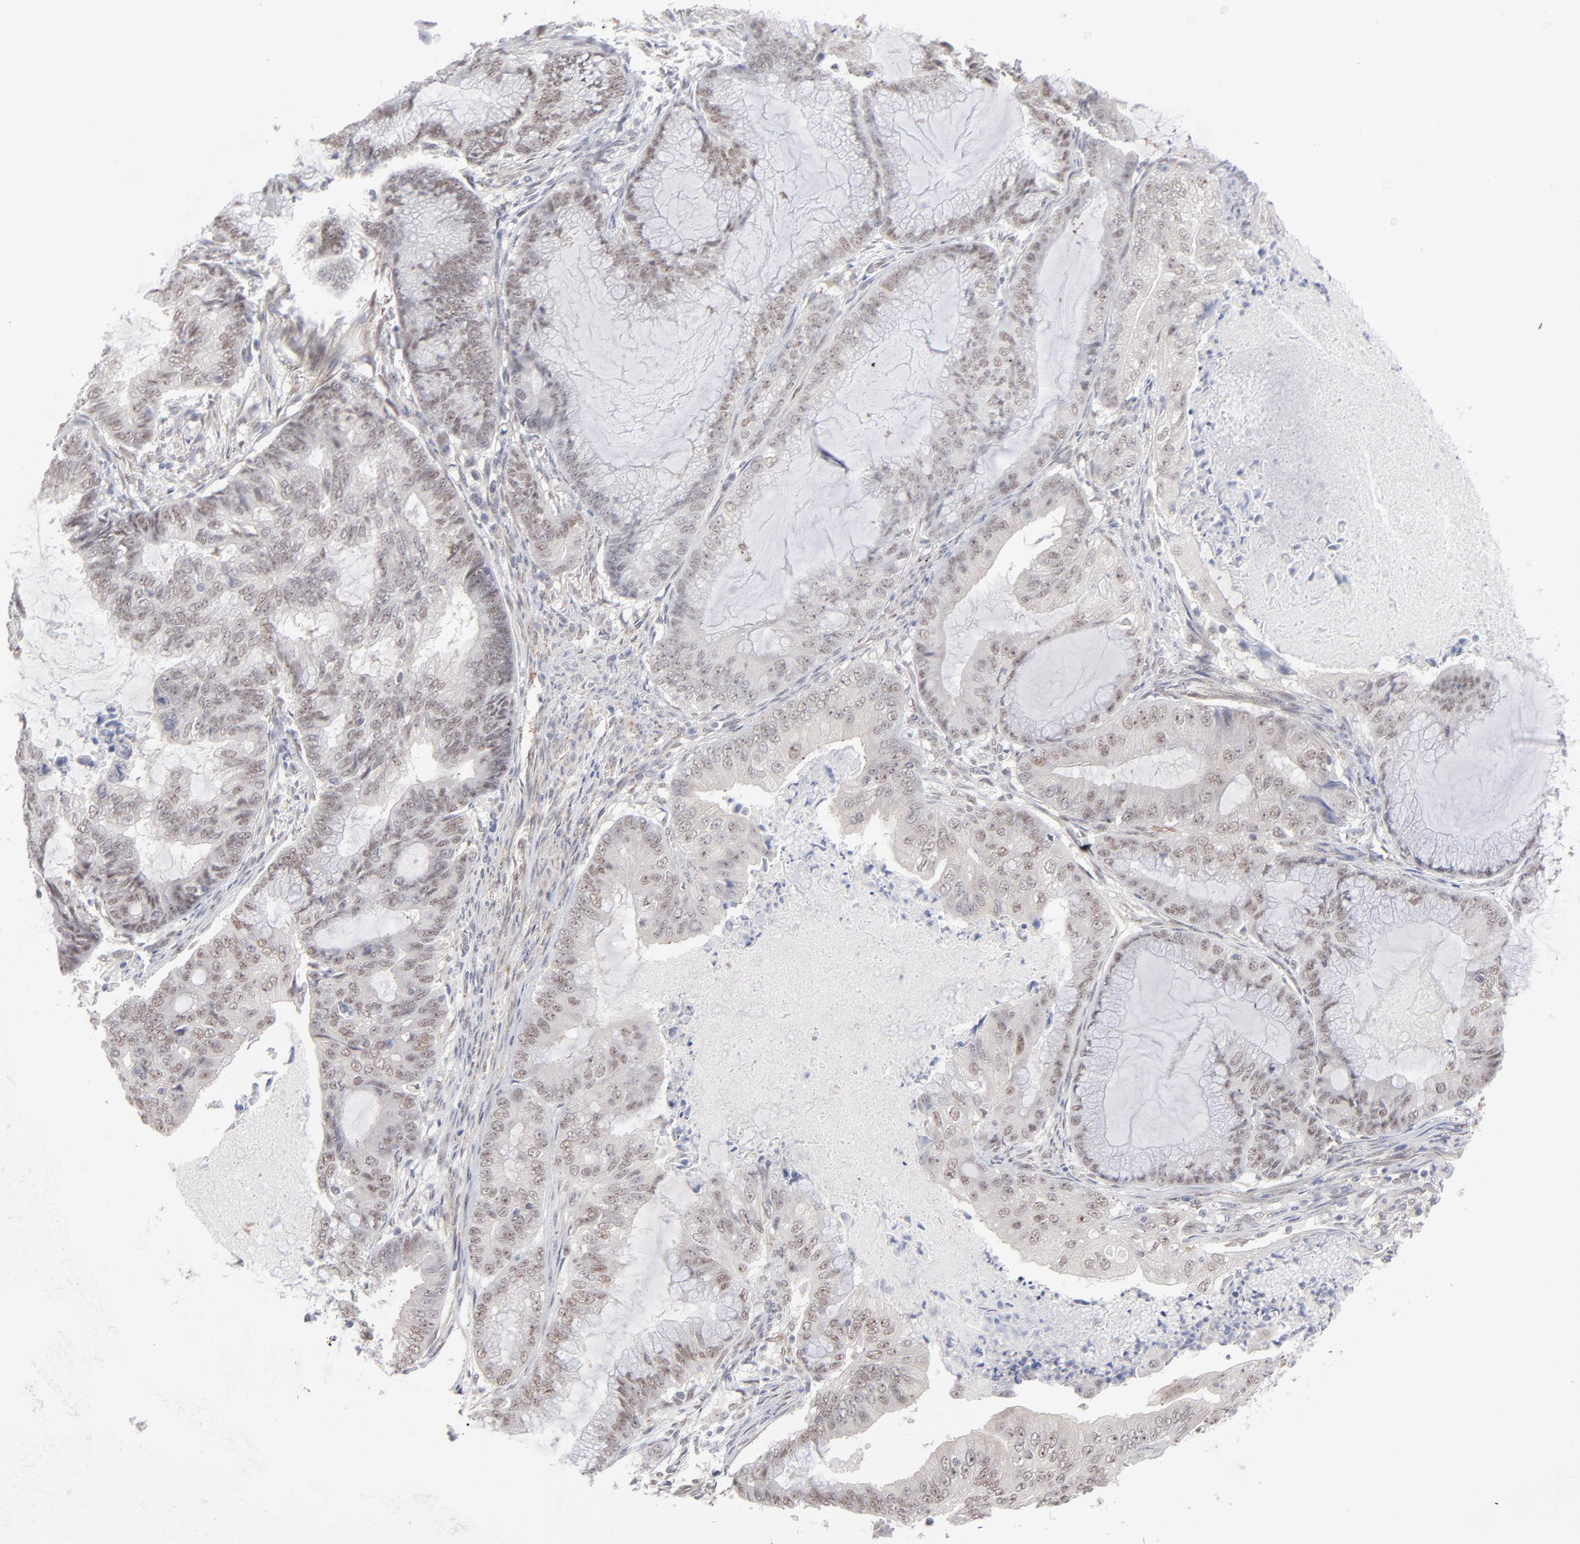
{"staining": {"intensity": "weak", "quantity": "25%-75%", "location": "cytoplasmic/membranous,nuclear"}, "tissue": "endometrial cancer", "cell_type": "Tumor cells", "image_type": "cancer", "snomed": [{"axis": "morphology", "description": "Adenocarcinoma, NOS"}, {"axis": "topography", "description": "Endometrium"}], "caption": "Adenocarcinoma (endometrial) tissue displays weak cytoplasmic/membranous and nuclear positivity in about 25%-75% of tumor cells (DAB = brown stain, brightfield microscopy at high magnification).", "gene": "NBN", "patient": {"sex": "female", "age": 63}}